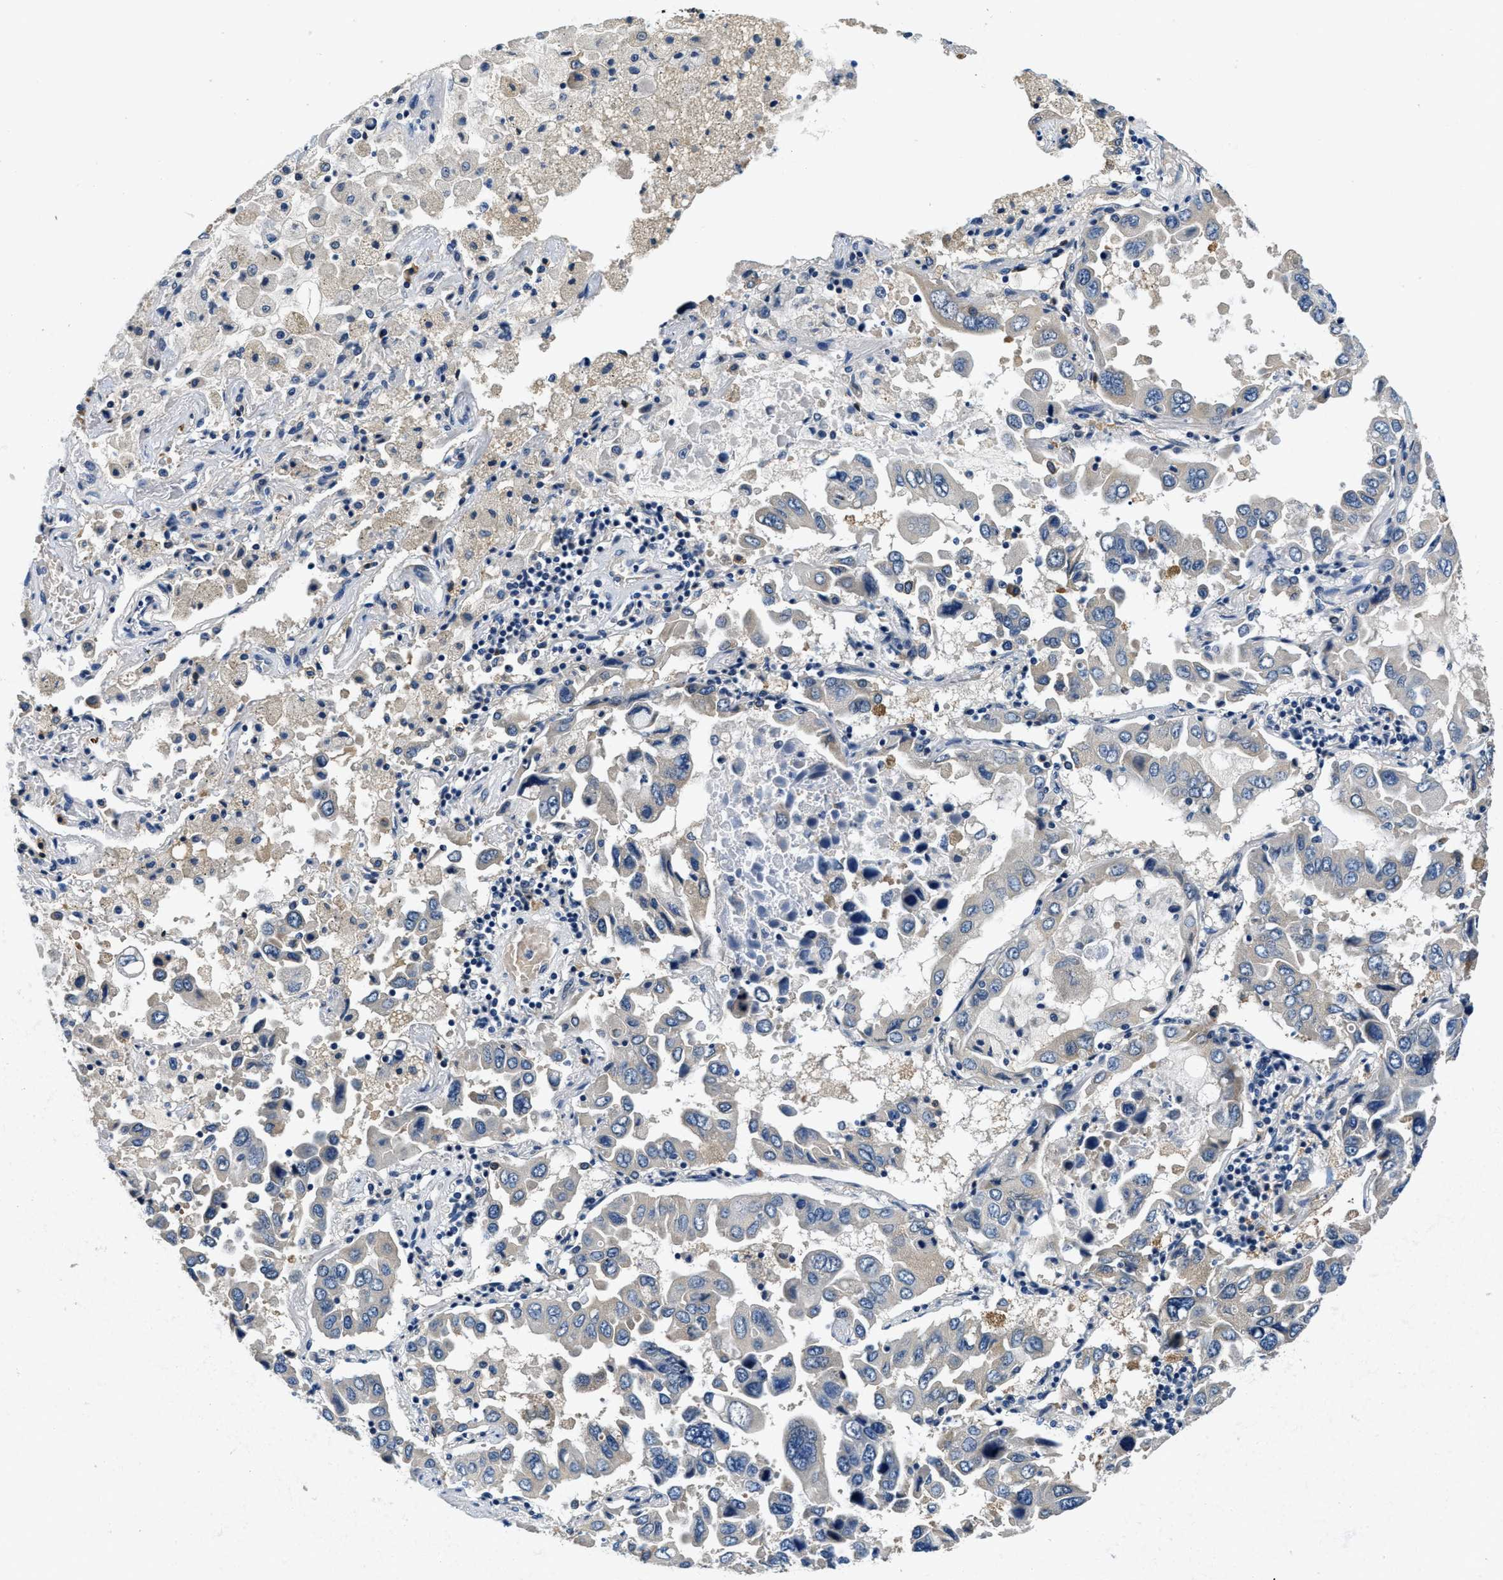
{"staining": {"intensity": "negative", "quantity": "none", "location": "none"}, "tissue": "lung cancer", "cell_type": "Tumor cells", "image_type": "cancer", "snomed": [{"axis": "morphology", "description": "Adenocarcinoma, NOS"}, {"axis": "topography", "description": "Lung"}], "caption": "An immunohistochemistry (IHC) photomicrograph of lung cancer (adenocarcinoma) is shown. There is no staining in tumor cells of lung cancer (adenocarcinoma).", "gene": "ALDH3A2", "patient": {"sex": "male", "age": 64}}